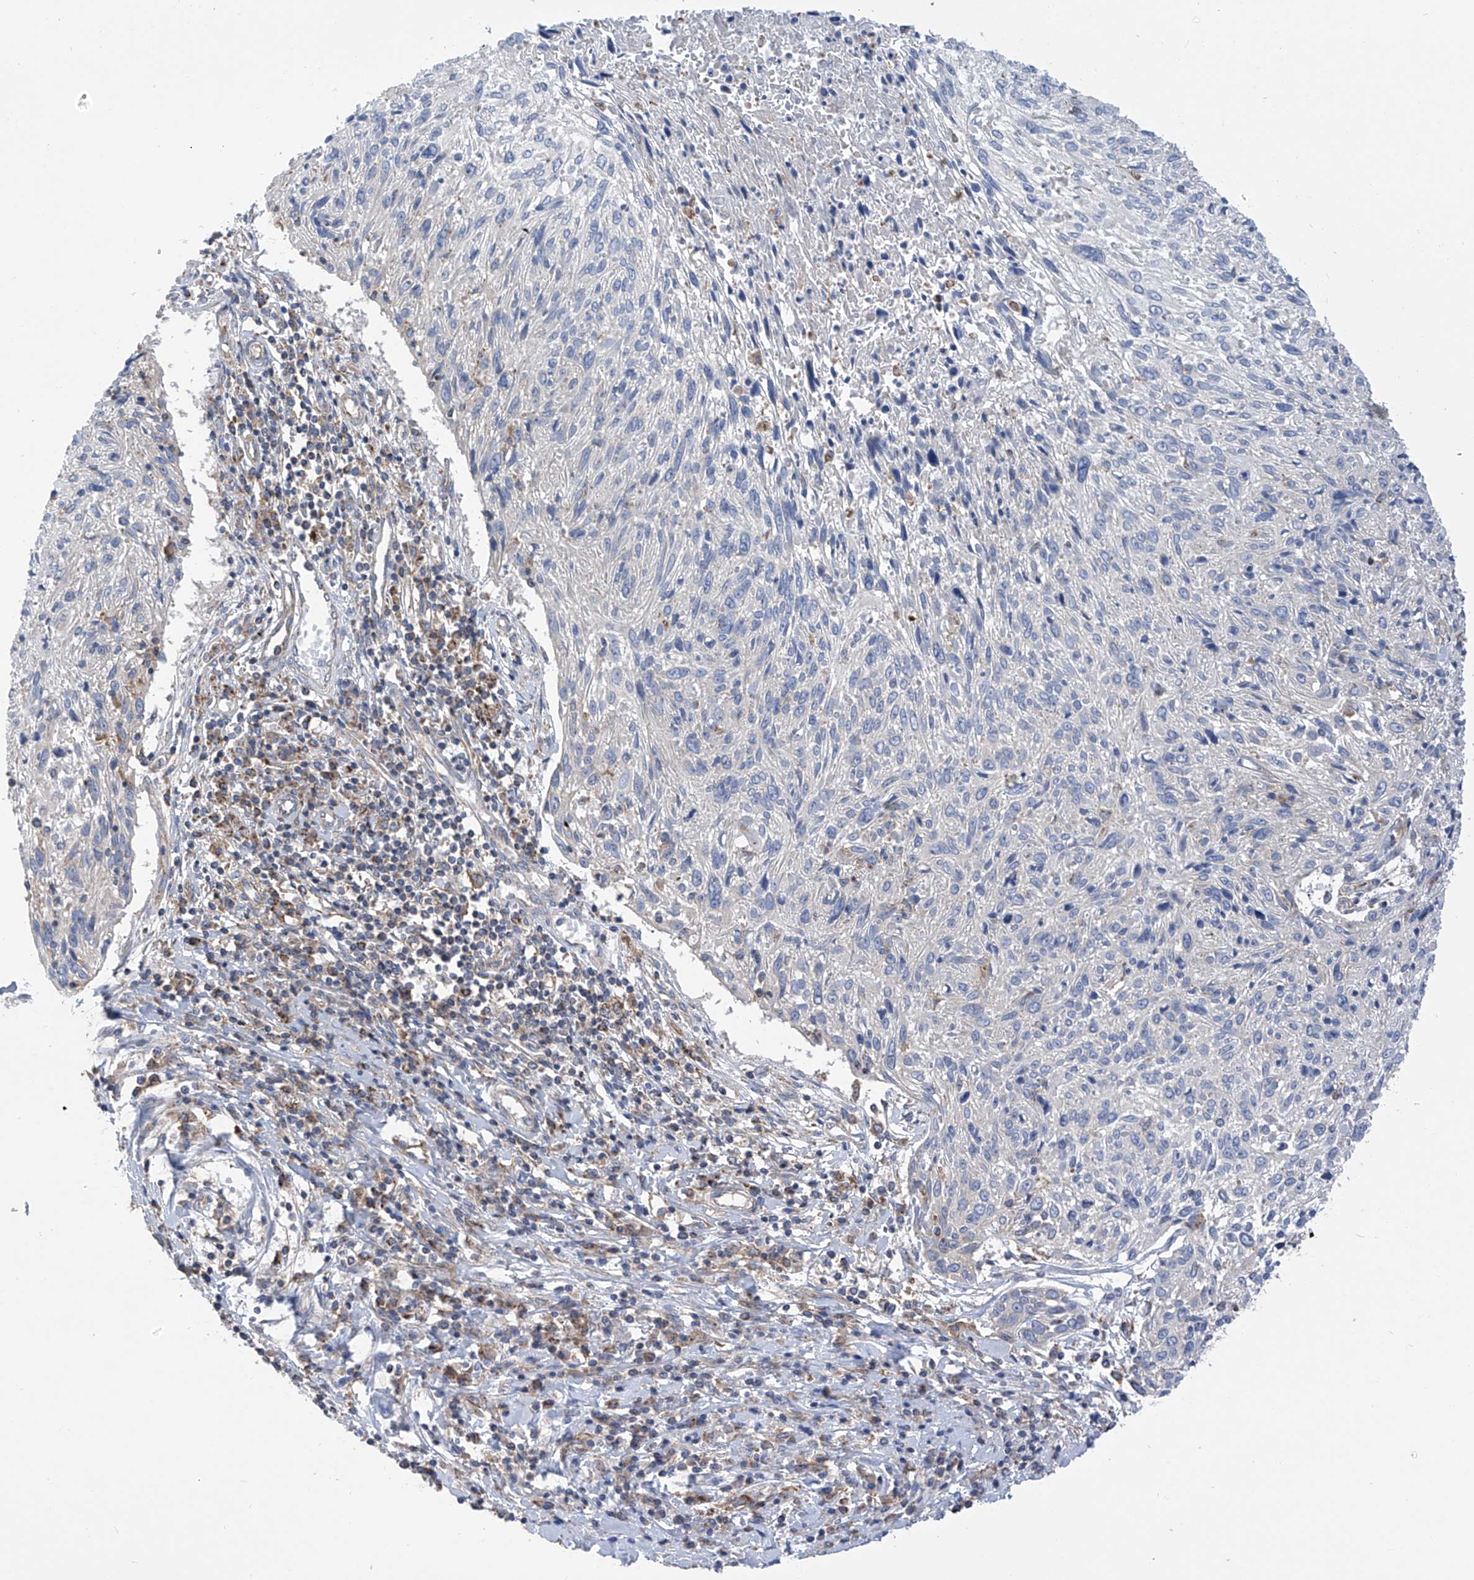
{"staining": {"intensity": "negative", "quantity": "none", "location": "none"}, "tissue": "cervical cancer", "cell_type": "Tumor cells", "image_type": "cancer", "snomed": [{"axis": "morphology", "description": "Squamous cell carcinoma, NOS"}, {"axis": "topography", "description": "Cervix"}], "caption": "IHC of squamous cell carcinoma (cervical) exhibits no positivity in tumor cells.", "gene": "P2RX7", "patient": {"sex": "female", "age": 51}}